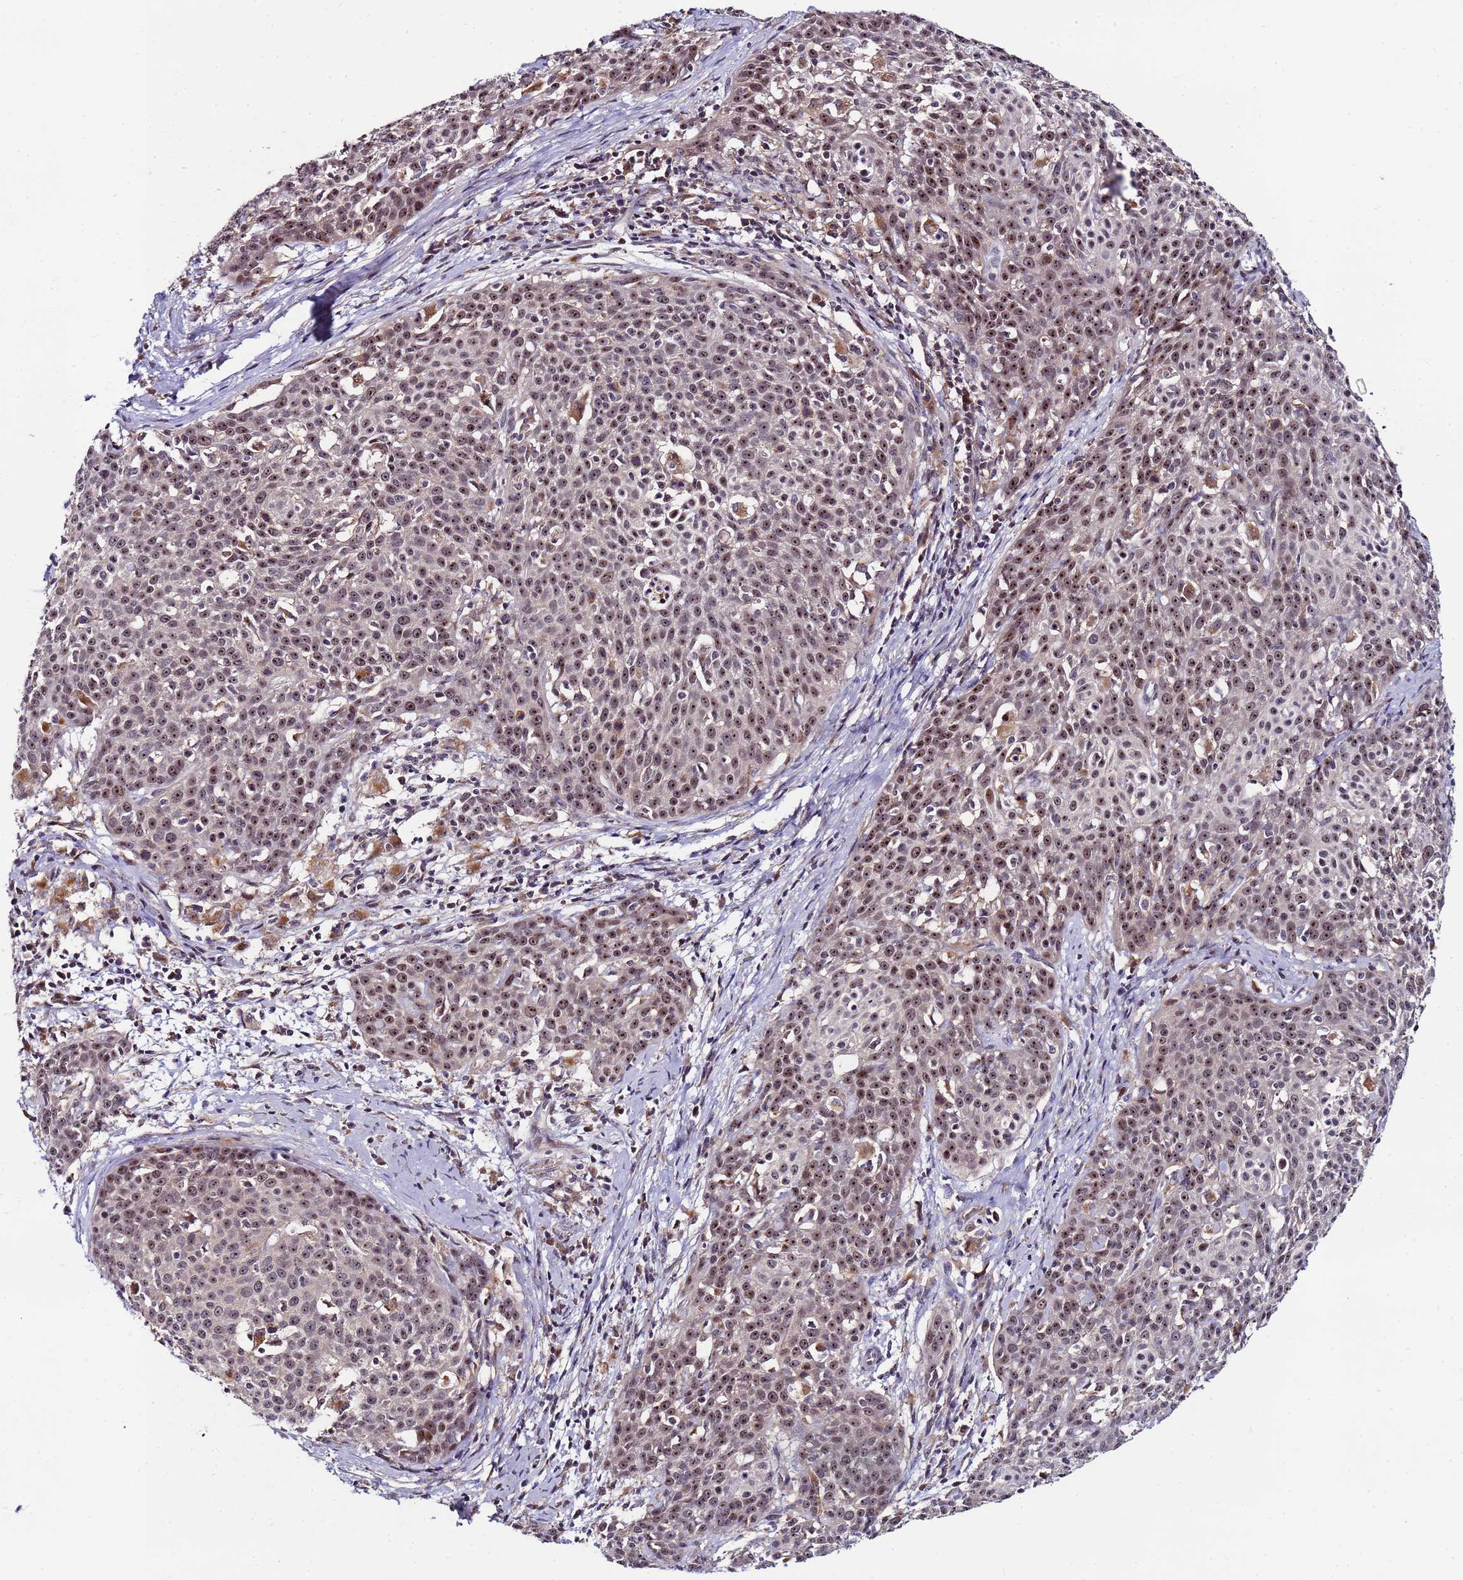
{"staining": {"intensity": "moderate", "quantity": ">75%", "location": "nuclear"}, "tissue": "cervical cancer", "cell_type": "Tumor cells", "image_type": "cancer", "snomed": [{"axis": "morphology", "description": "Squamous cell carcinoma, NOS"}, {"axis": "topography", "description": "Cervix"}], "caption": "Cervical squamous cell carcinoma stained with DAB (3,3'-diaminobenzidine) immunohistochemistry (IHC) exhibits medium levels of moderate nuclear positivity in about >75% of tumor cells. (DAB (3,3'-diaminobenzidine) = brown stain, brightfield microscopy at high magnification).", "gene": "KRI1", "patient": {"sex": "female", "age": 38}}